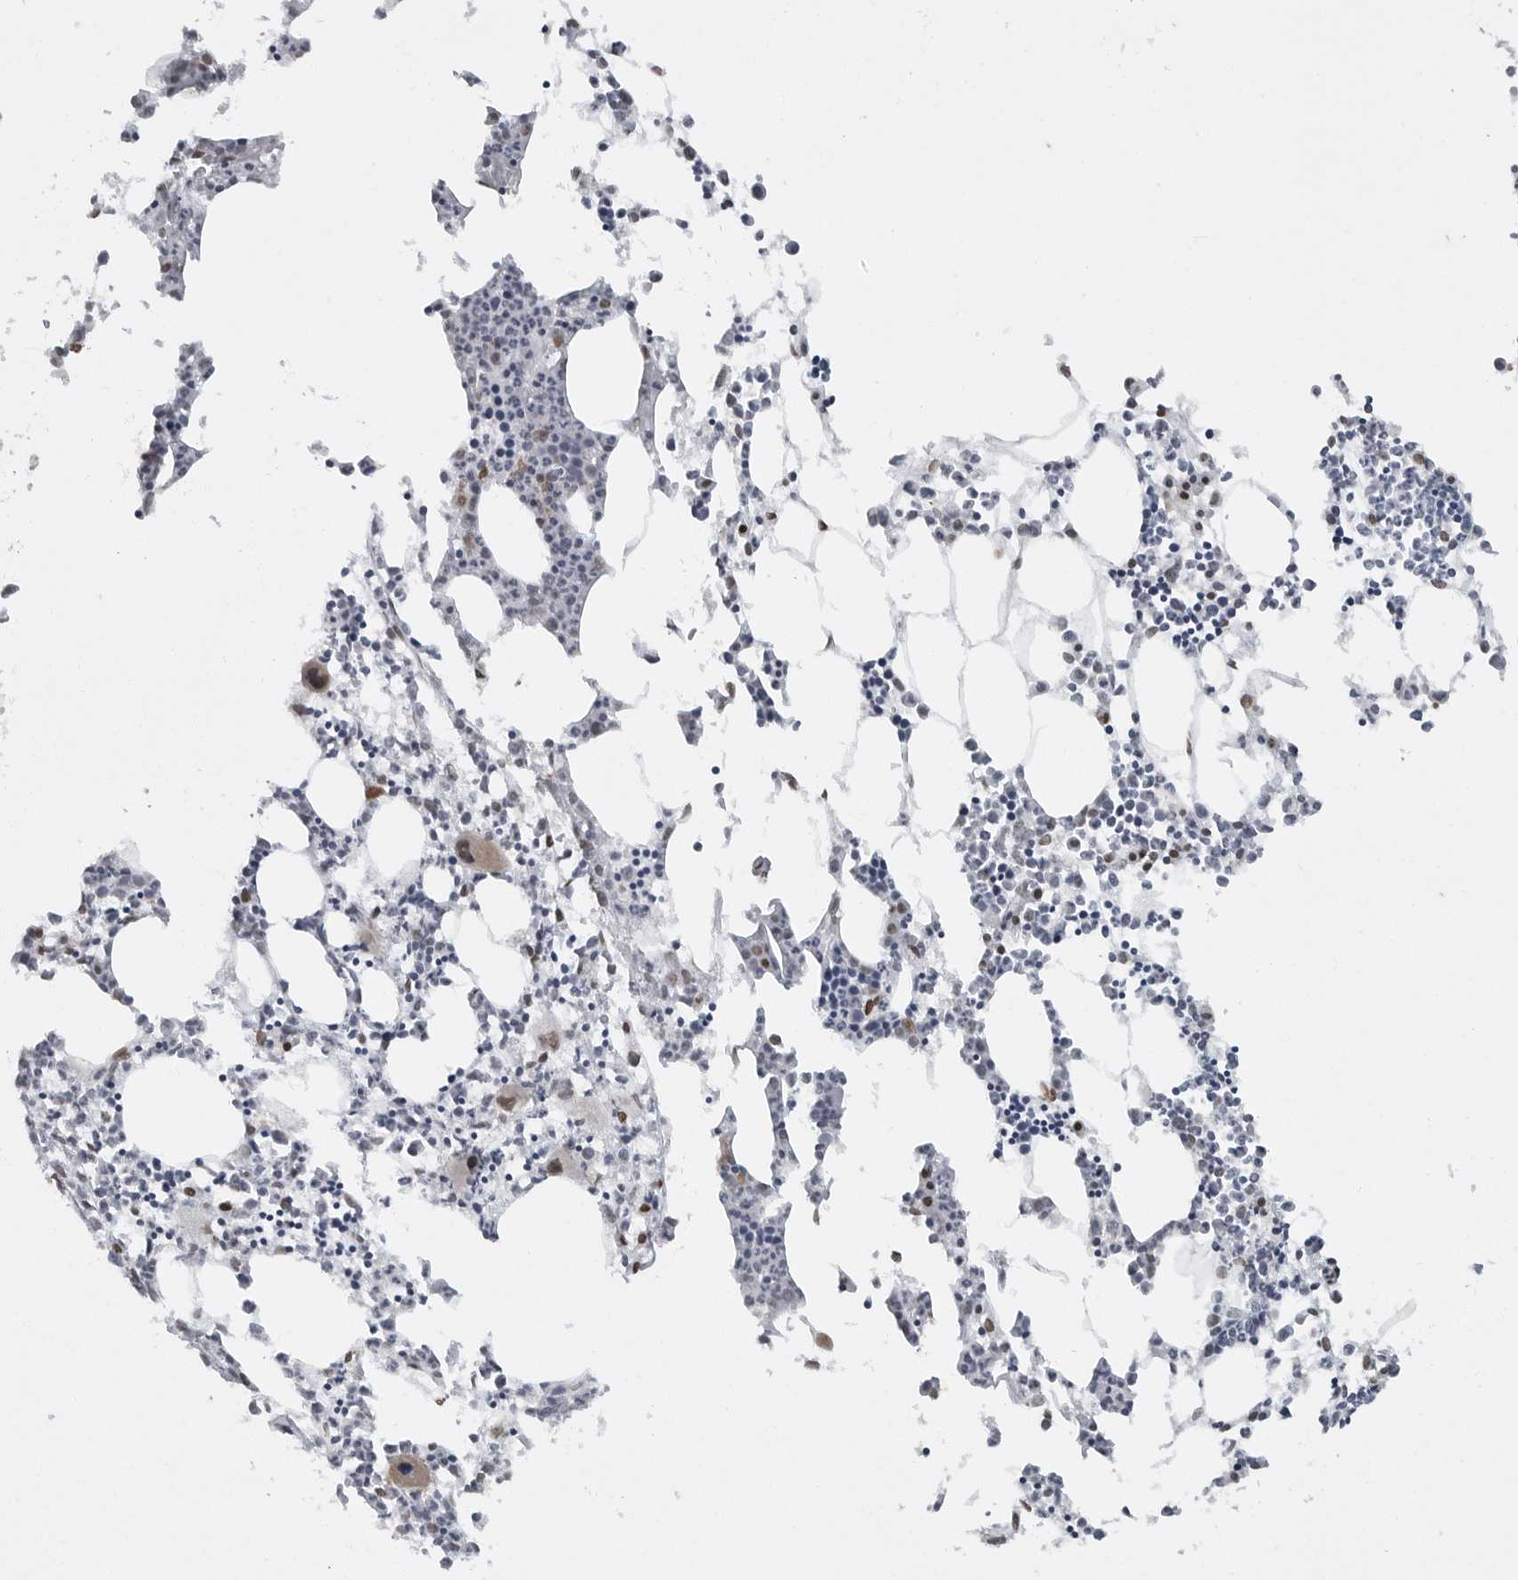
{"staining": {"intensity": "weak", "quantity": "<25%", "location": "nuclear"}, "tissue": "bone marrow", "cell_type": "Hematopoietic cells", "image_type": "normal", "snomed": [{"axis": "morphology", "description": "Normal tissue, NOS"}, {"axis": "morphology", "description": "Inflammation, NOS"}, {"axis": "topography", "description": "Bone marrow"}], "caption": "DAB (3,3'-diaminobenzidine) immunohistochemical staining of normal bone marrow exhibits no significant staining in hematopoietic cells.", "gene": "HMGN3", "patient": {"sex": "female", "age": 62}}